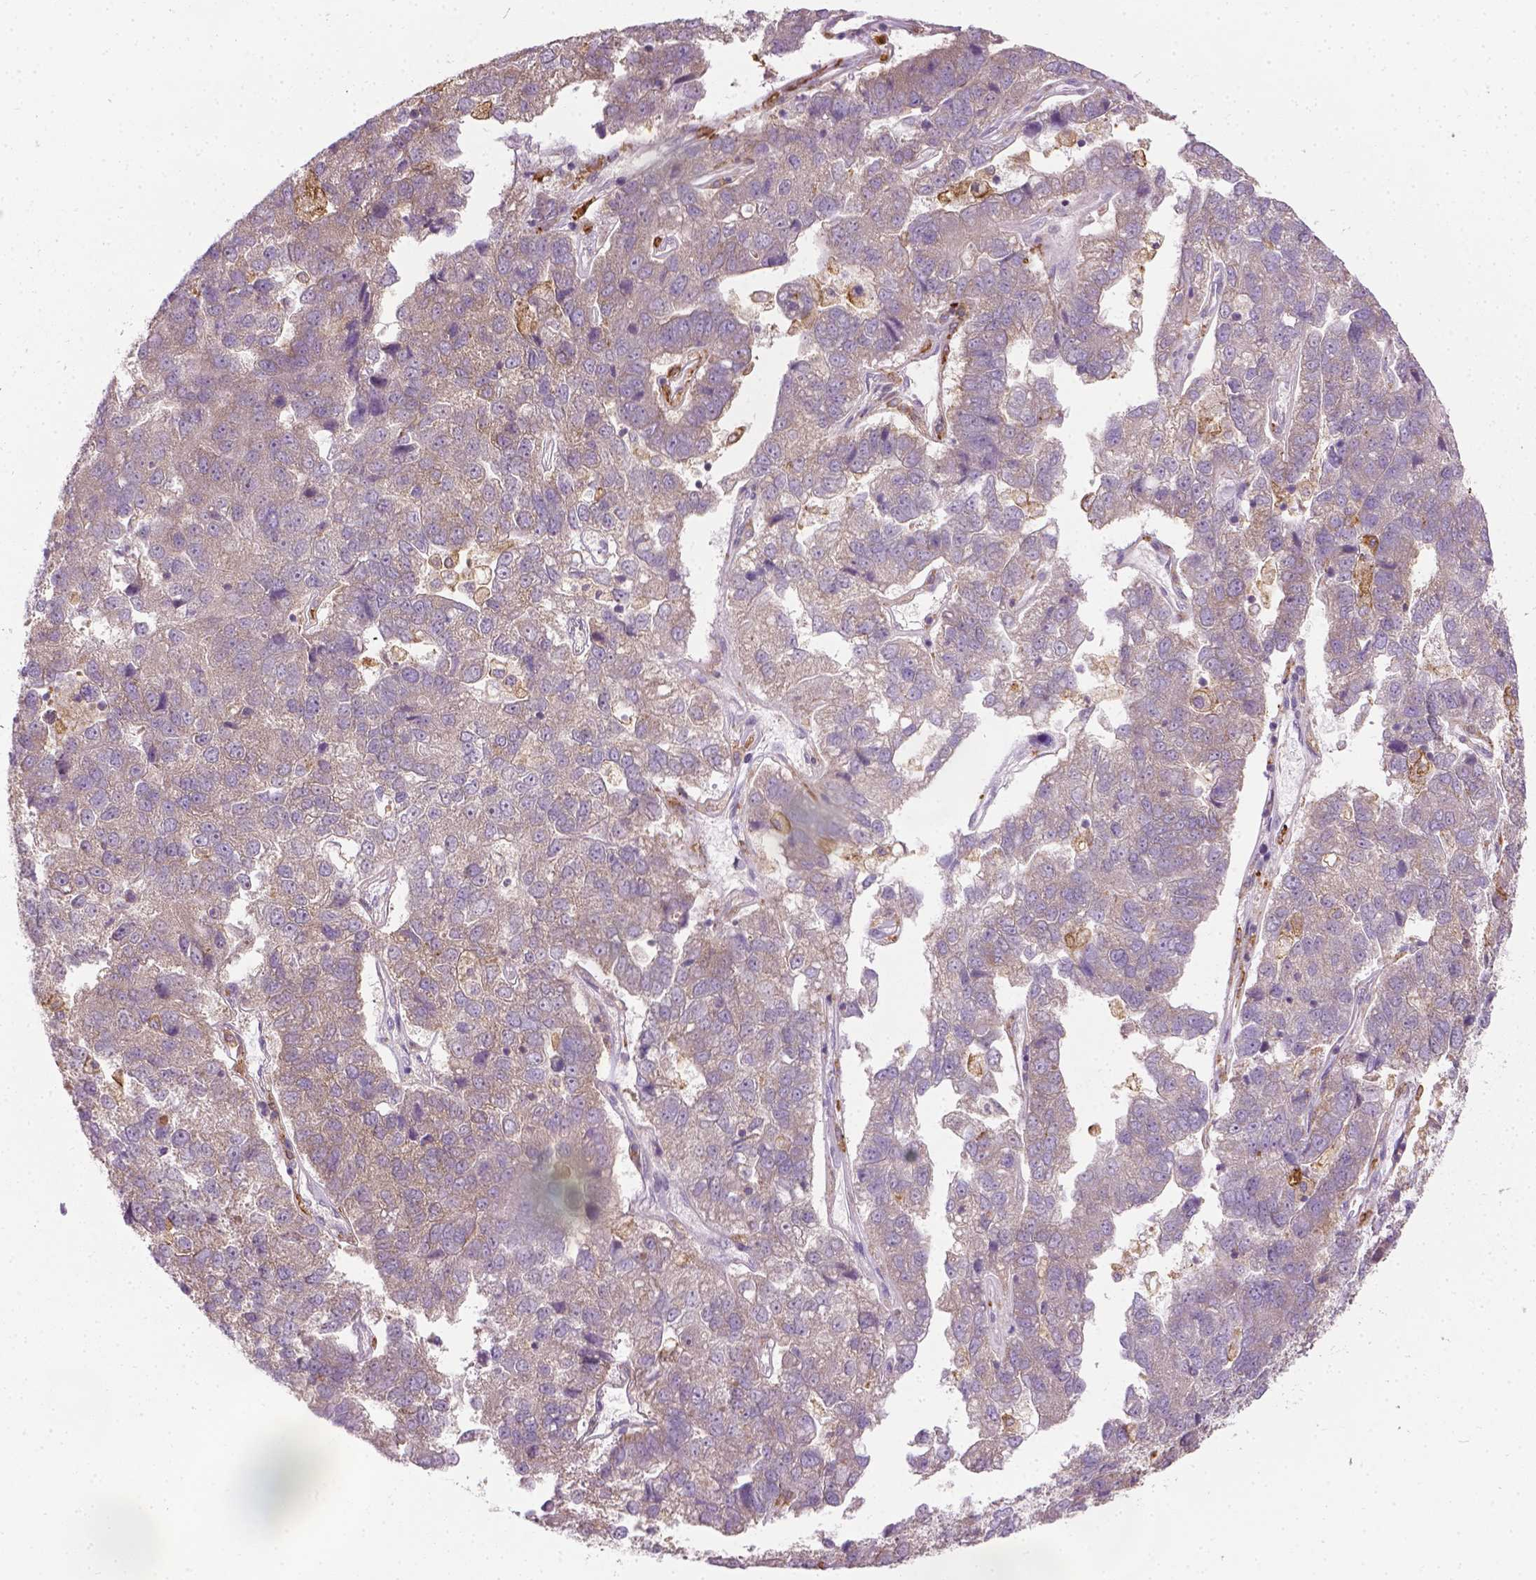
{"staining": {"intensity": "weak", "quantity": ">75%", "location": "cytoplasmic/membranous"}, "tissue": "pancreatic cancer", "cell_type": "Tumor cells", "image_type": "cancer", "snomed": [{"axis": "morphology", "description": "Adenocarcinoma, NOS"}, {"axis": "topography", "description": "Pancreas"}], "caption": "This photomicrograph exhibits immunohistochemistry (IHC) staining of human pancreatic cancer, with low weak cytoplasmic/membranous staining in about >75% of tumor cells.", "gene": "PRAG1", "patient": {"sex": "female", "age": 61}}